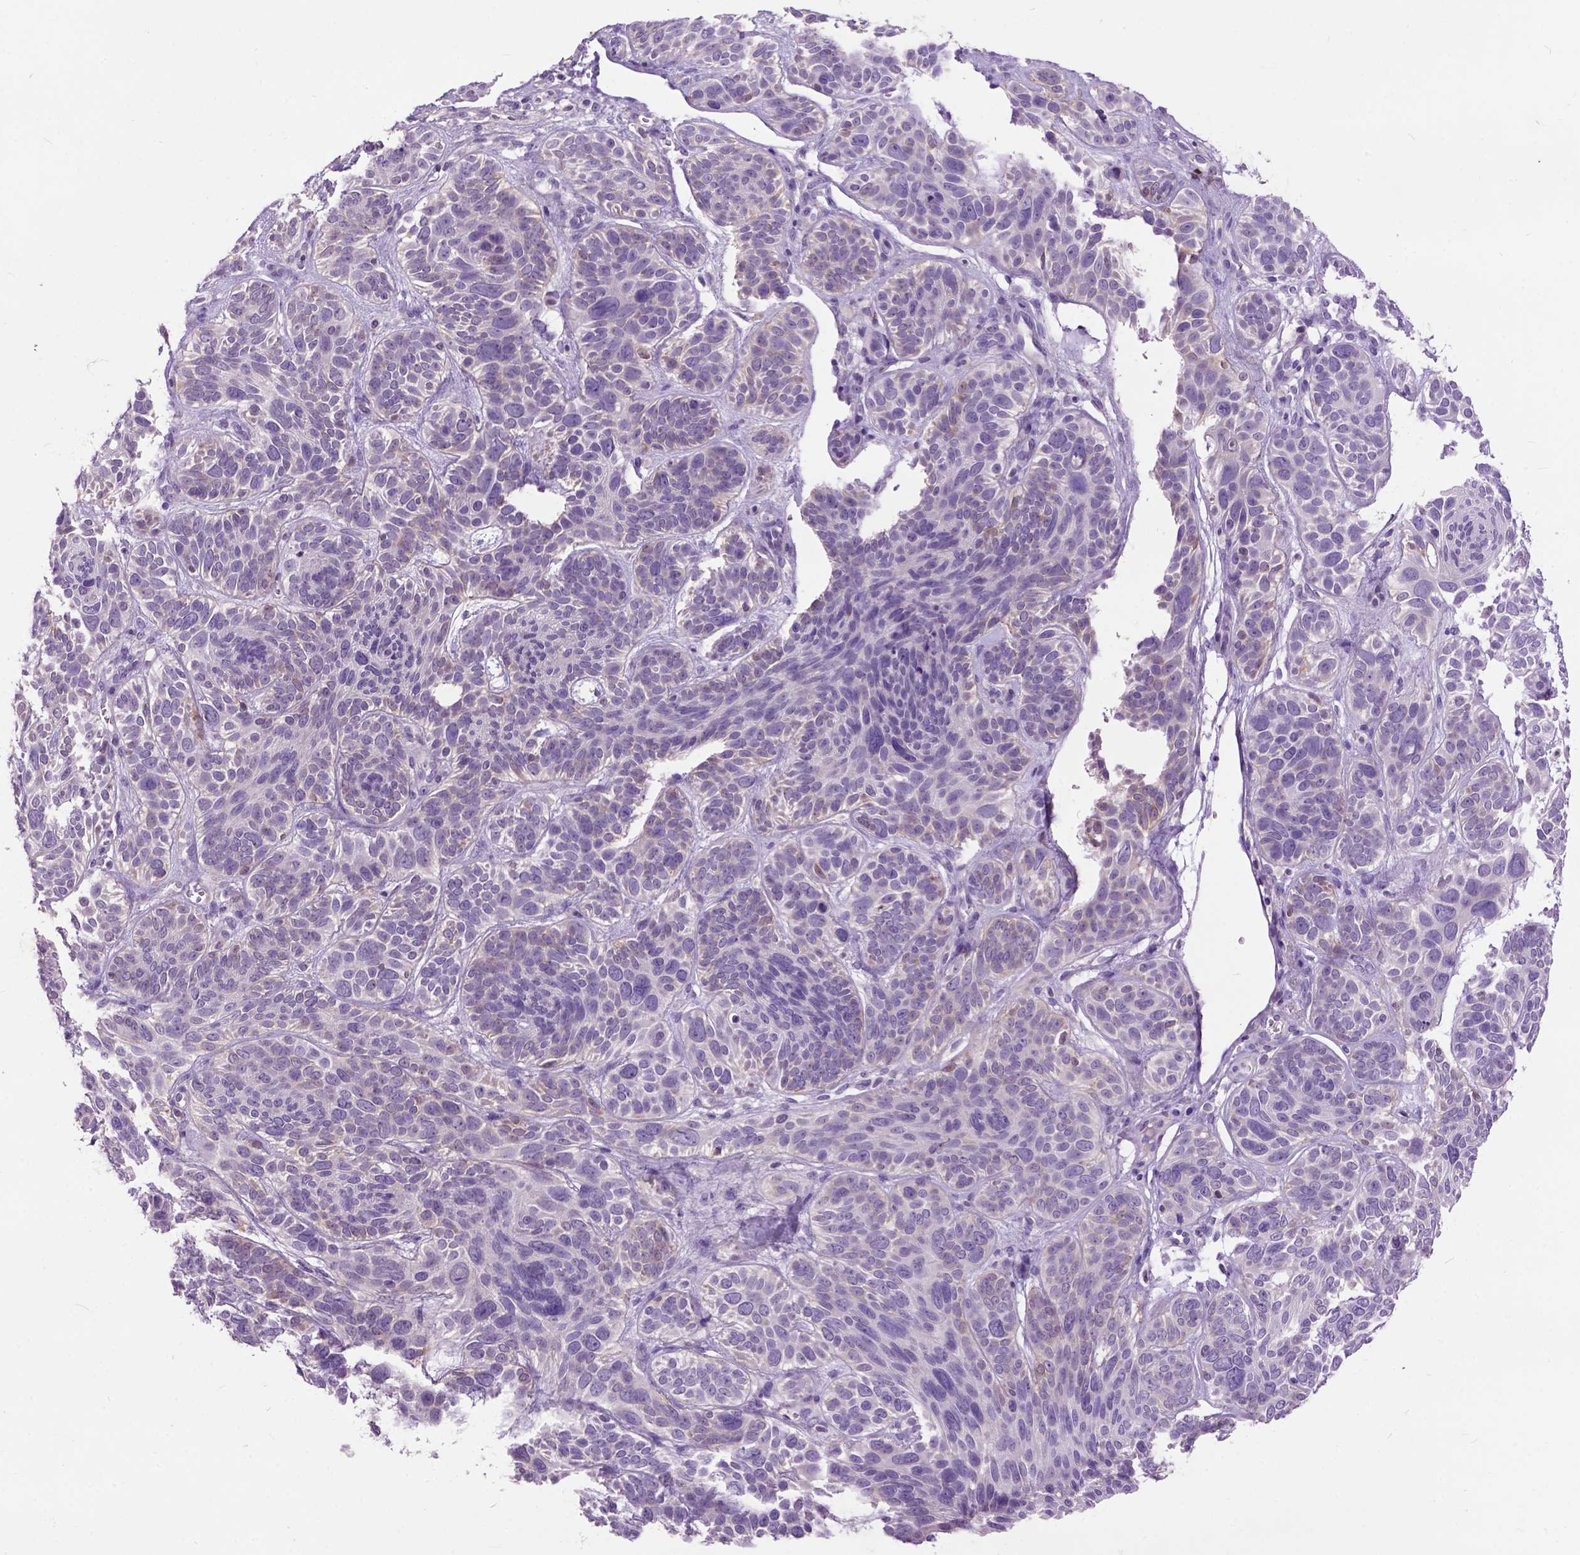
{"staining": {"intensity": "weak", "quantity": "<25%", "location": "cytoplasmic/membranous"}, "tissue": "skin cancer", "cell_type": "Tumor cells", "image_type": "cancer", "snomed": [{"axis": "morphology", "description": "Basal cell carcinoma"}, {"axis": "topography", "description": "Skin"}, {"axis": "topography", "description": "Skin of face"}], "caption": "Immunohistochemical staining of basal cell carcinoma (skin) demonstrates no significant staining in tumor cells.", "gene": "MAPT", "patient": {"sex": "male", "age": 73}}